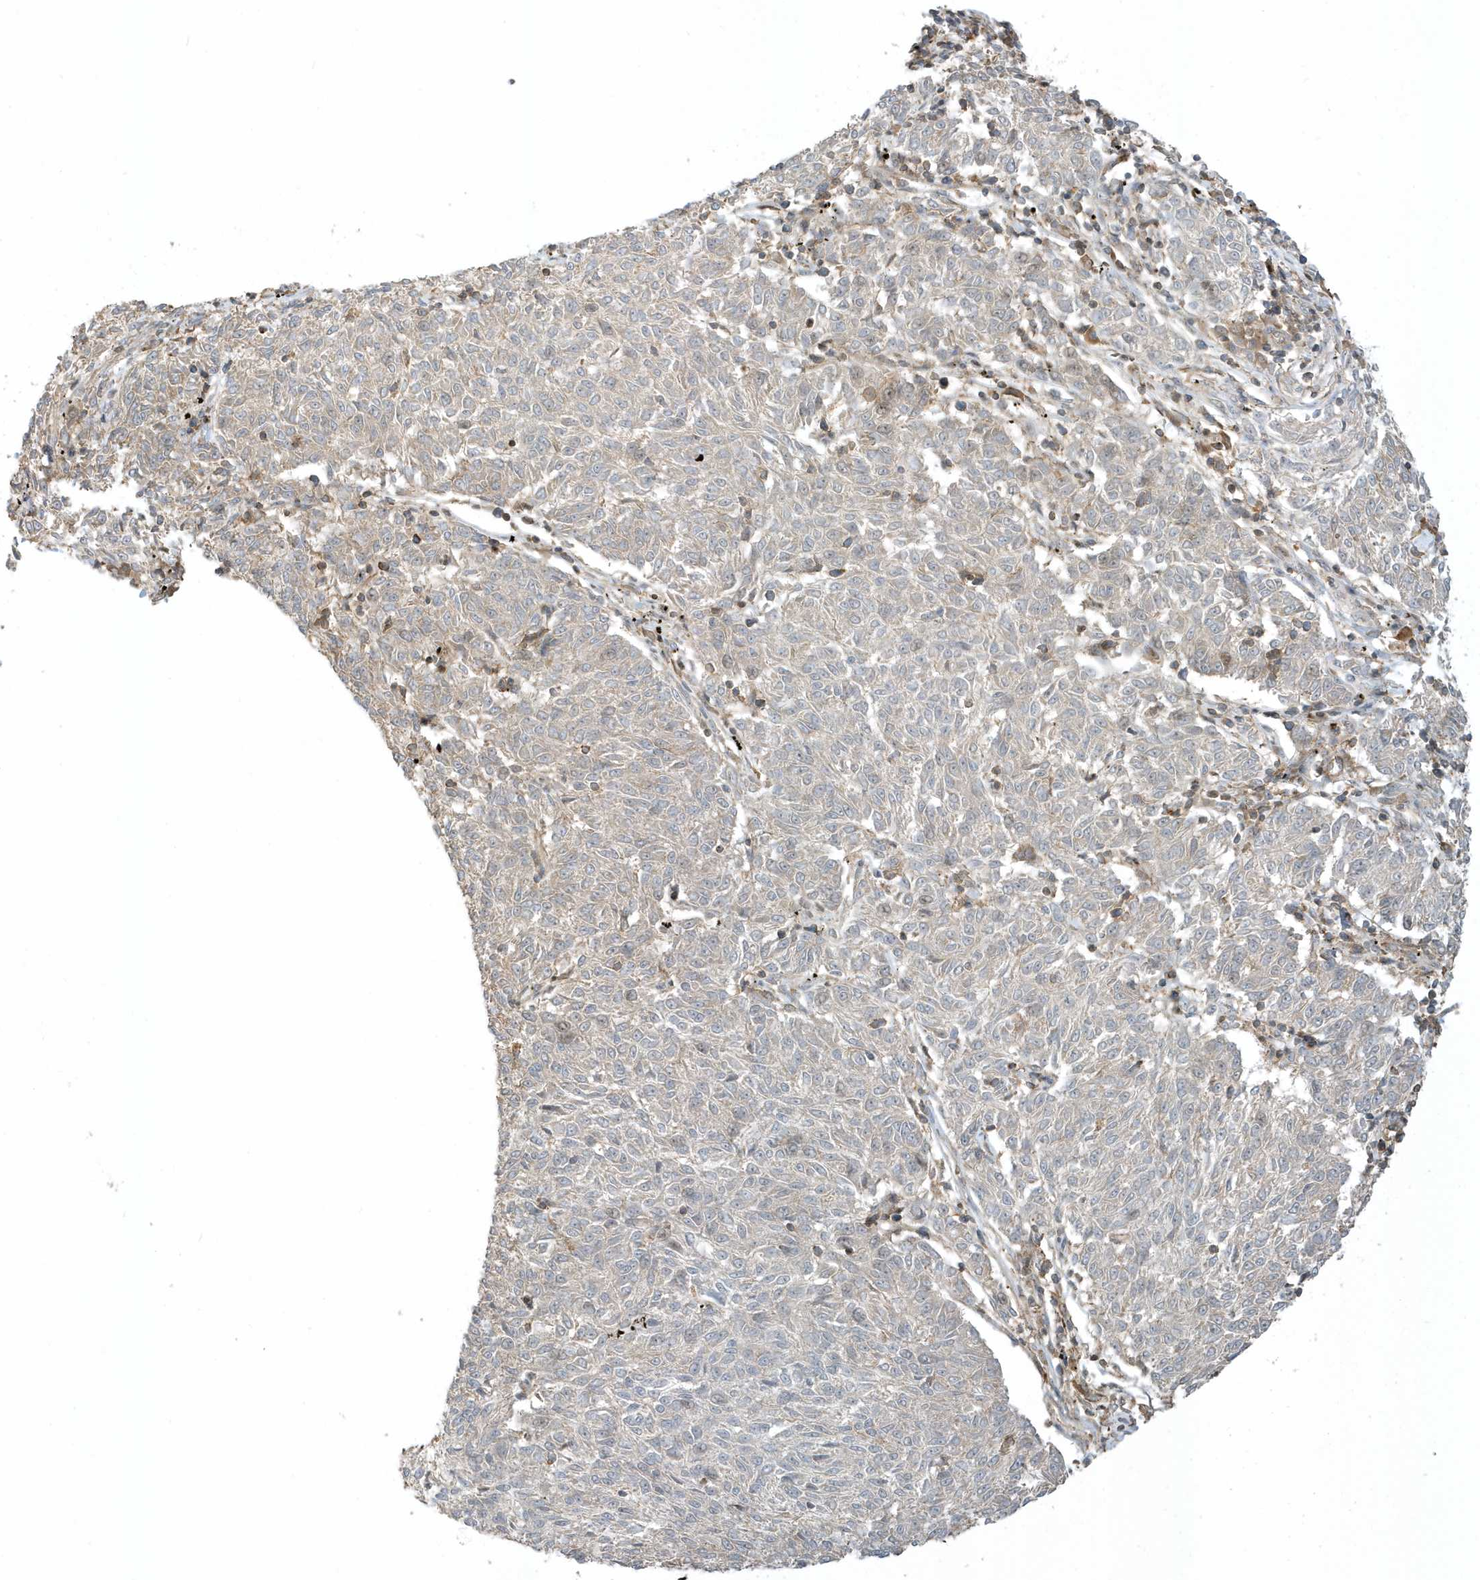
{"staining": {"intensity": "weak", "quantity": "25%-75%", "location": "cytoplasmic/membranous"}, "tissue": "melanoma", "cell_type": "Tumor cells", "image_type": "cancer", "snomed": [{"axis": "morphology", "description": "Malignant melanoma, NOS"}, {"axis": "topography", "description": "Skin"}], "caption": "A micrograph of human melanoma stained for a protein demonstrates weak cytoplasmic/membranous brown staining in tumor cells.", "gene": "ZBTB8A", "patient": {"sex": "female", "age": 72}}